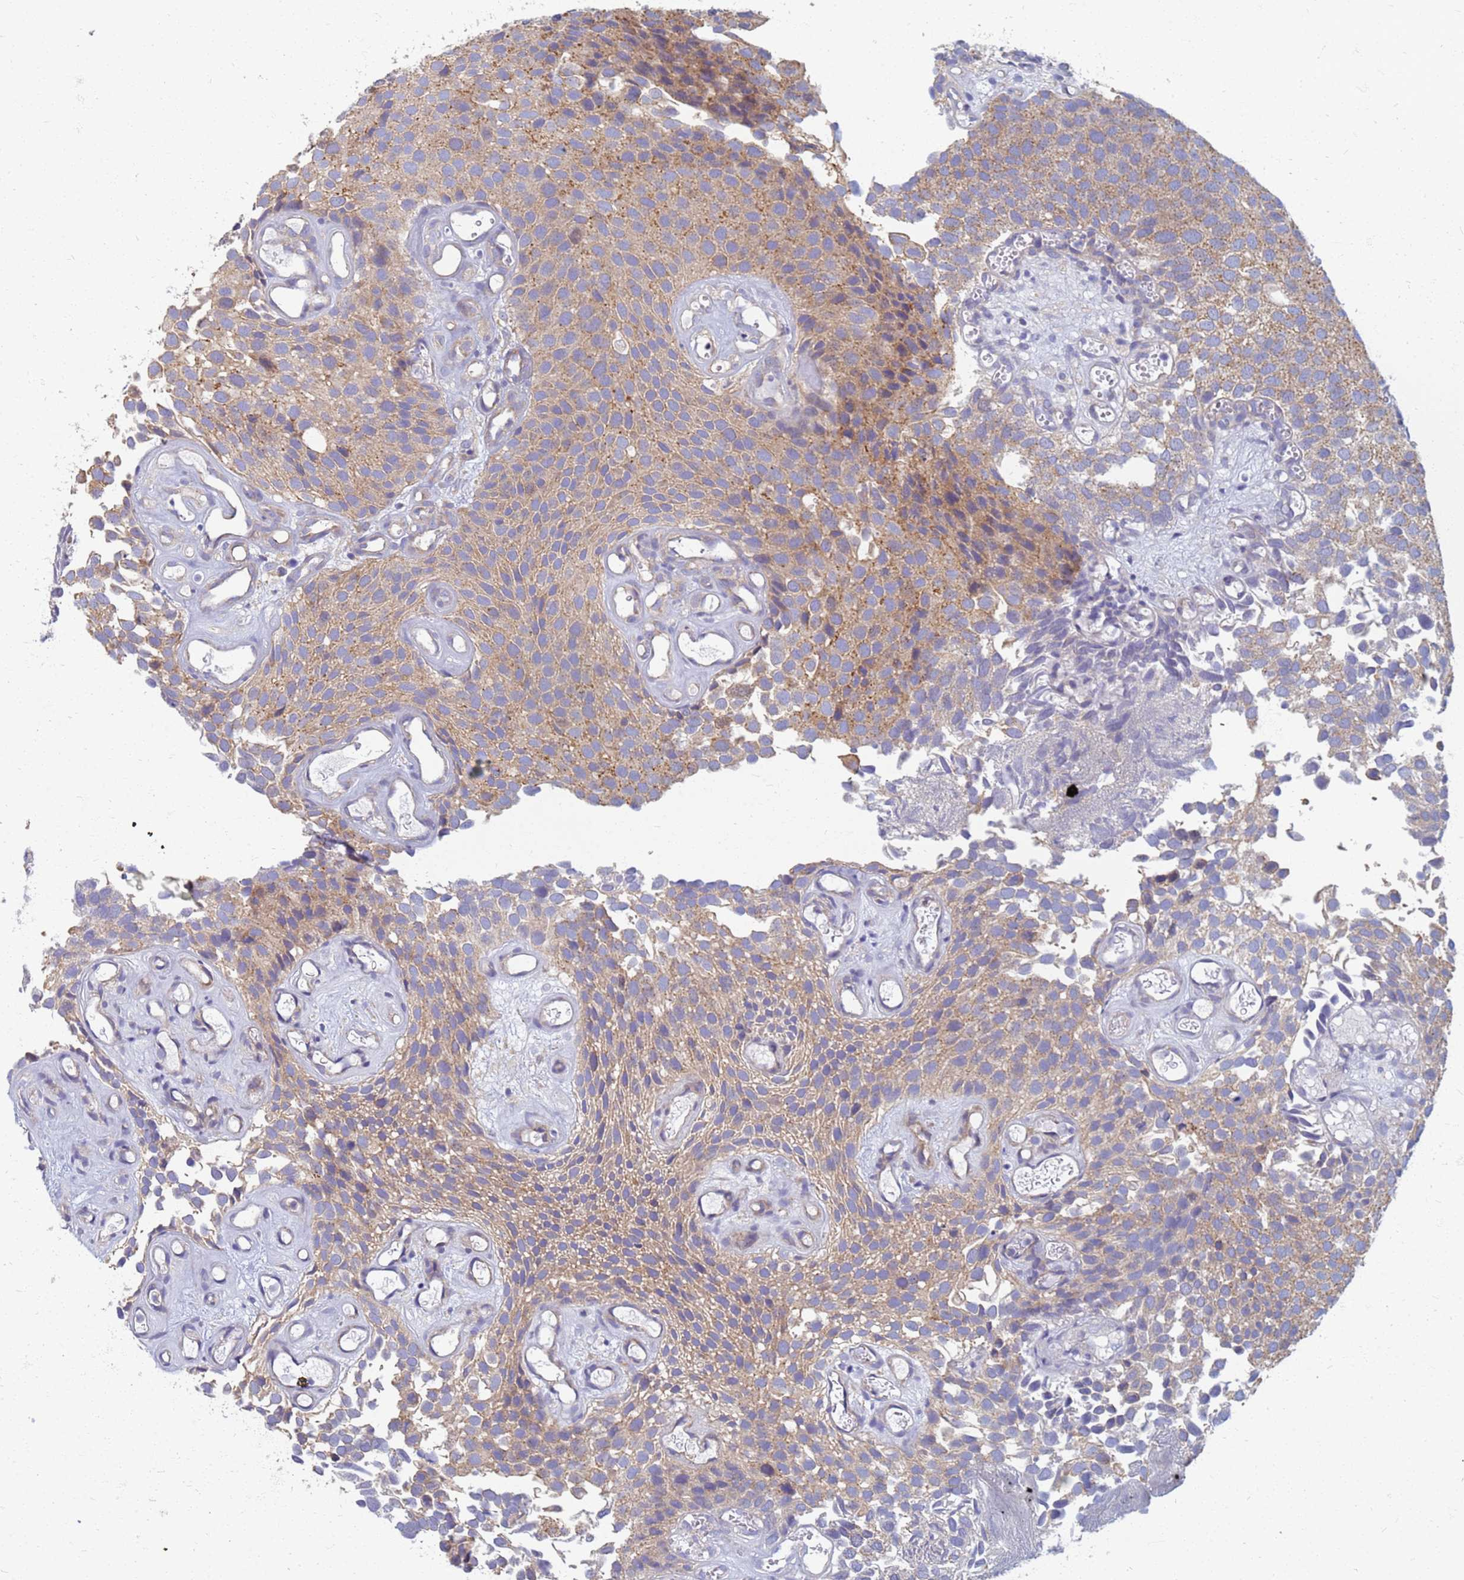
{"staining": {"intensity": "moderate", "quantity": ">75%", "location": "cytoplasmic/membranous"}, "tissue": "urothelial cancer", "cell_type": "Tumor cells", "image_type": "cancer", "snomed": [{"axis": "morphology", "description": "Urothelial carcinoma, Low grade"}, {"axis": "topography", "description": "Urinary bladder"}], "caption": "Brown immunohistochemical staining in low-grade urothelial carcinoma demonstrates moderate cytoplasmic/membranous expression in about >75% of tumor cells.", "gene": "EEA1", "patient": {"sex": "male", "age": 89}}